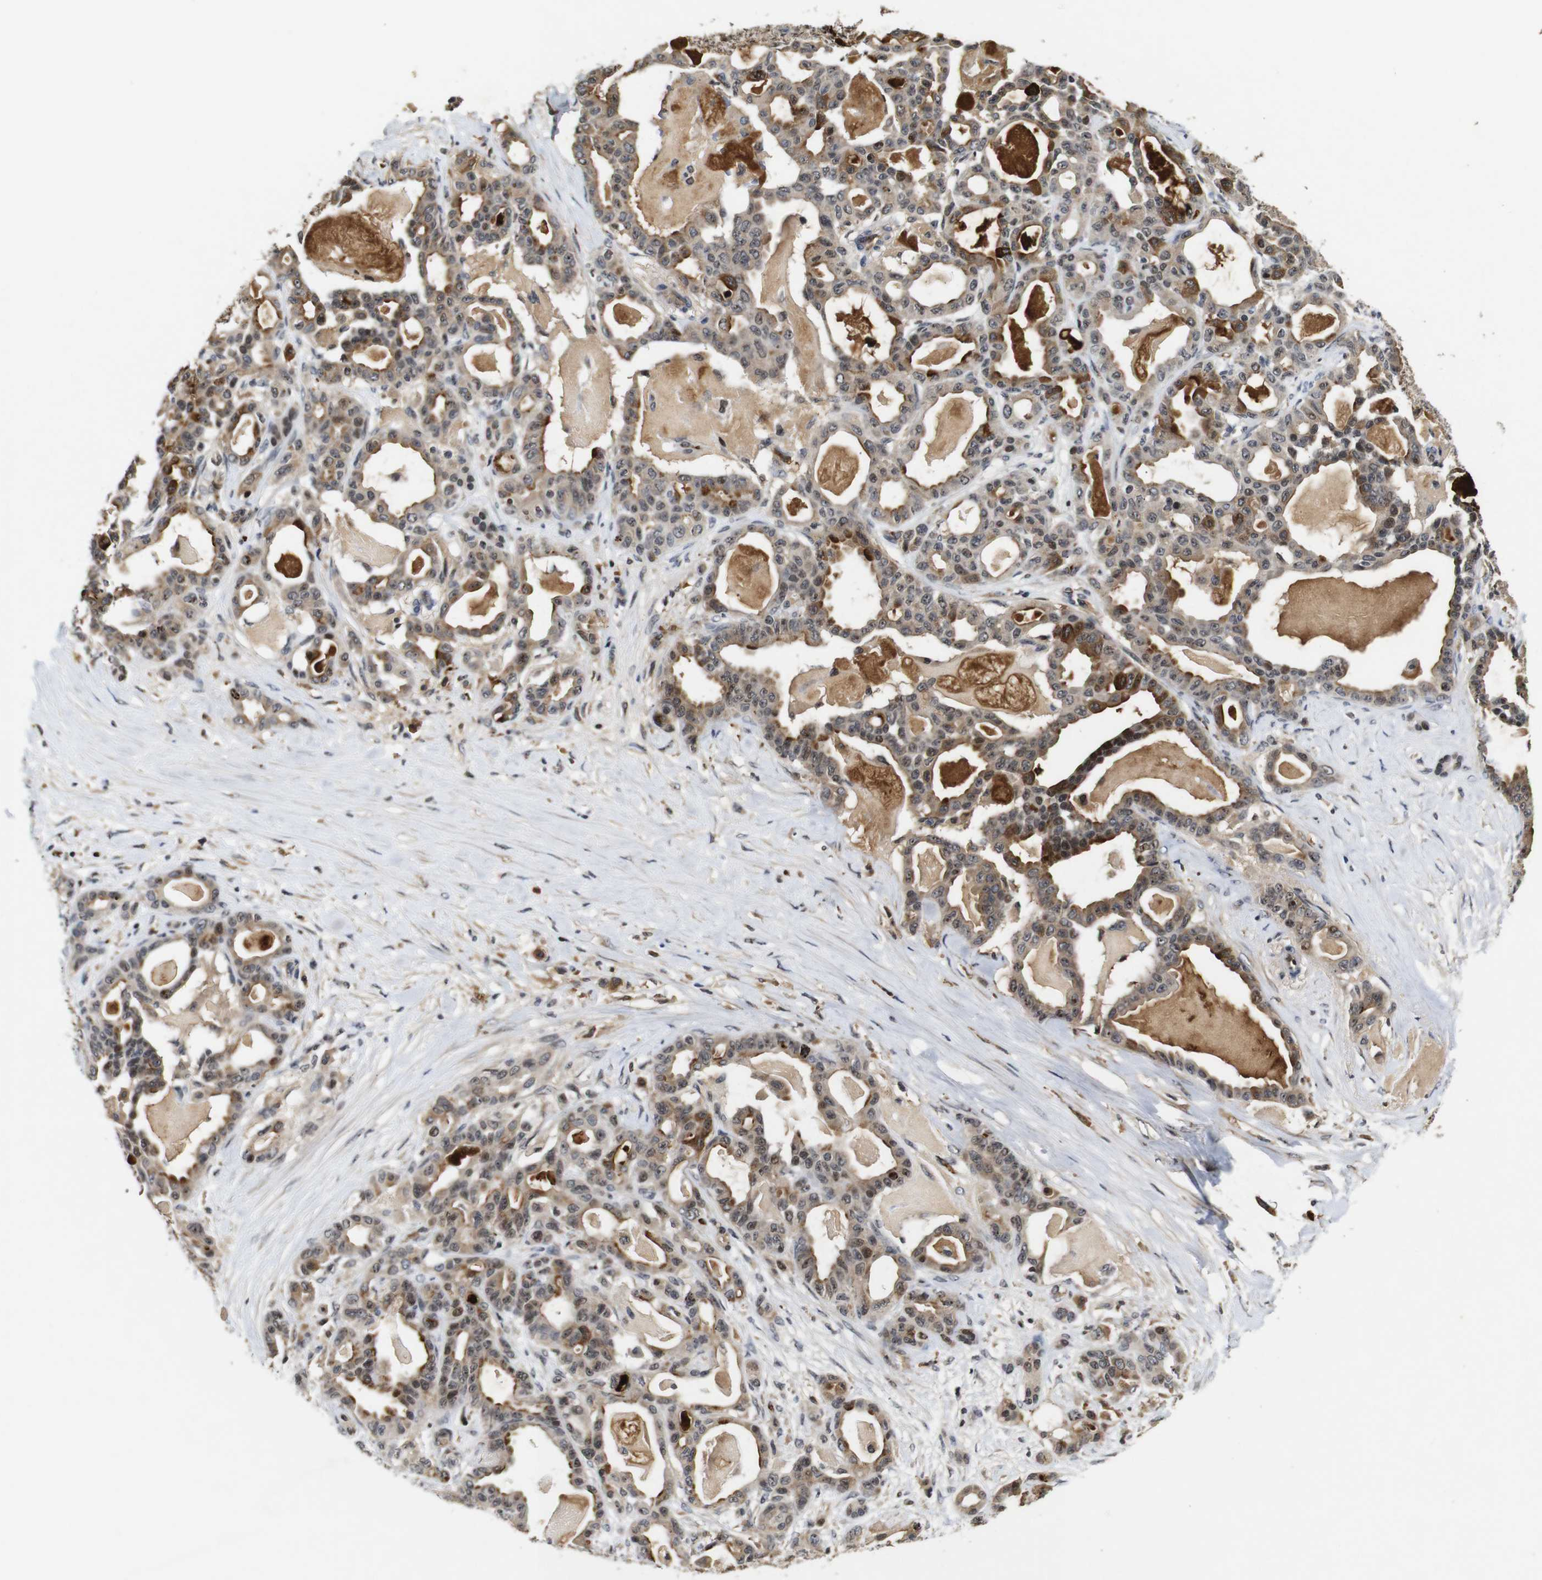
{"staining": {"intensity": "moderate", "quantity": ">75%", "location": "cytoplasmic/membranous,nuclear"}, "tissue": "pancreatic cancer", "cell_type": "Tumor cells", "image_type": "cancer", "snomed": [{"axis": "morphology", "description": "Adenocarcinoma, NOS"}, {"axis": "topography", "description": "Pancreas"}], "caption": "Immunohistochemistry (IHC) of human pancreatic cancer displays medium levels of moderate cytoplasmic/membranous and nuclear positivity in about >75% of tumor cells.", "gene": "MYC", "patient": {"sex": "male", "age": 63}}